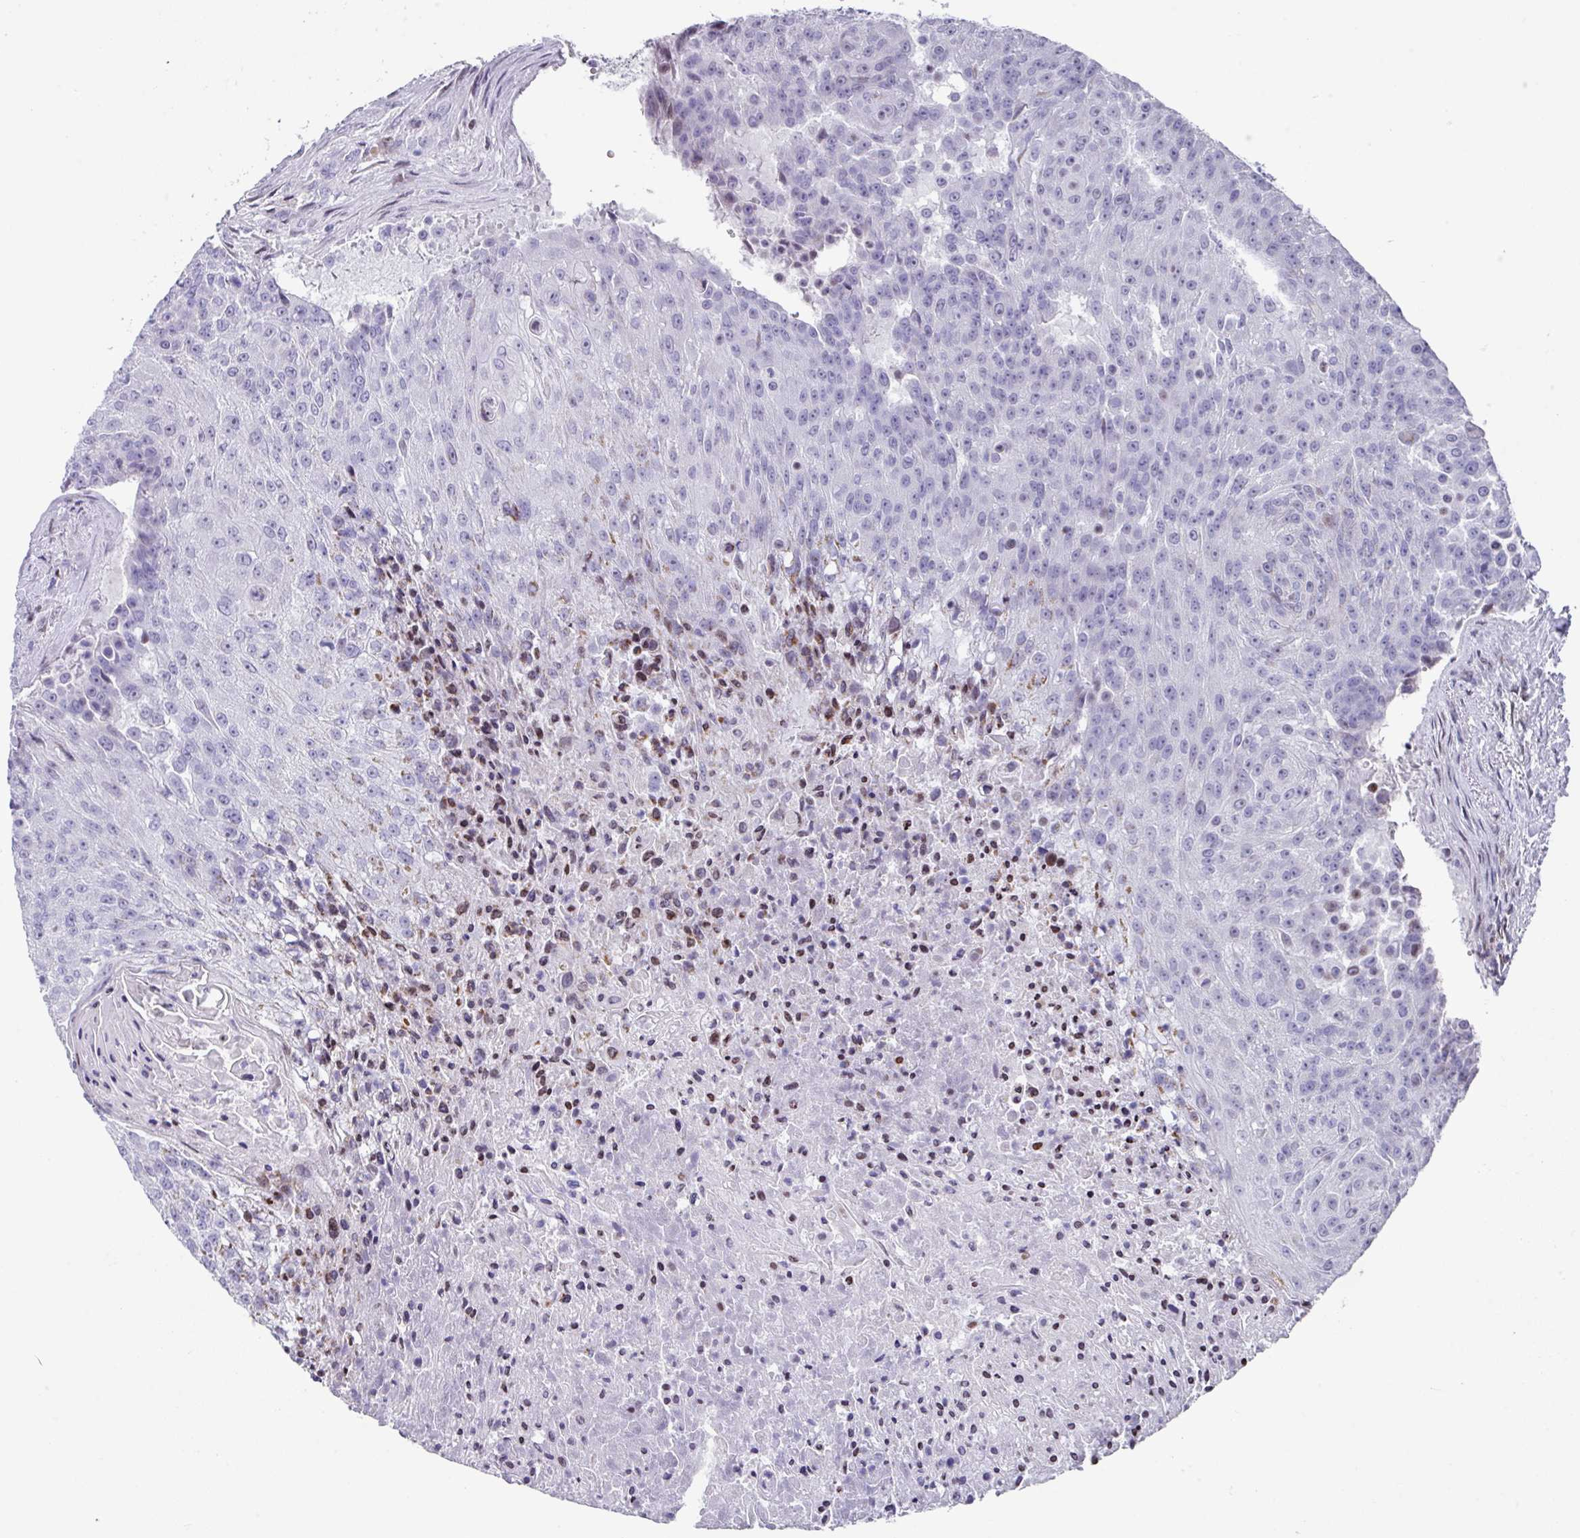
{"staining": {"intensity": "negative", "quantity": "none", "location": "none"}, "tissue": "urothelial cancer", "cell_type": "Tumor cells", "image_type": "cancer", "snomed": [{"axis": "morphology", "description": "Urothelial carcinoma, High grade"}, {"axis": "topography", "description": "Urinary bladder"}], "caption": "High magnification brightfield microscopy of high-grade urothelial carcinoma stained with DAB (brown) and counterstained with hematoxylin (blue): tumor cells show no significant positivity.", "gene": "TCF3", "patient": {"sex": "female", "age": 63}}